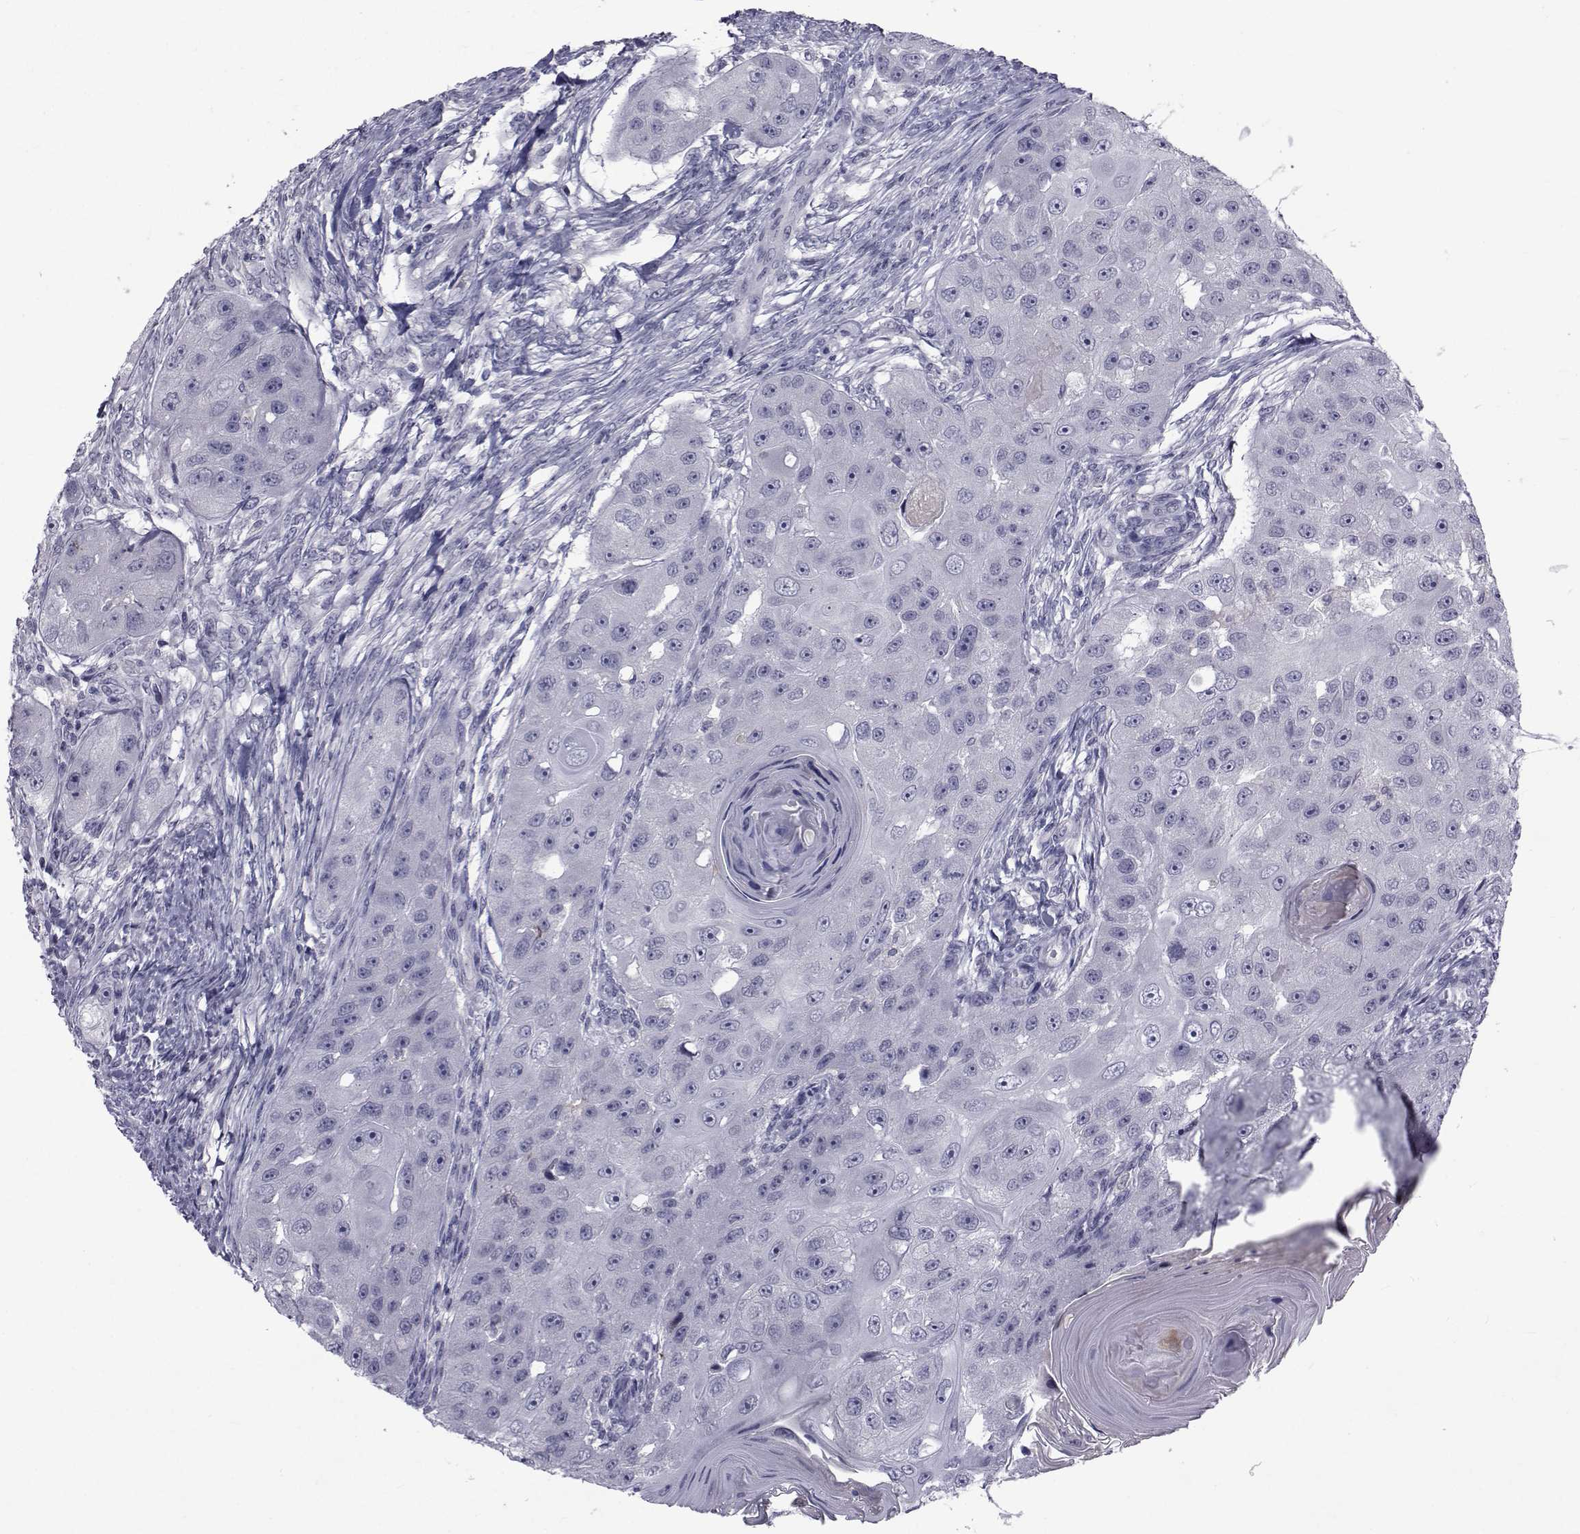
{"staining": {"intensity": "negative", "quantity": "none", "location": "none"}, "tissue": "head and neck cancer", "cell_type": "Tumor cells", "image_type": "cancer", "snomed": [{"axis": "morphology", "description": "Squamous cell carcinoma, NOS"}, {"axis": "topography", "description": "Head-Neck"}], "caption": "Immunohistochemistry histopathology image of neoplastic tissue: head and neck cancer (squamous cell carcinoma) stained with DAB reveals no significant protein expression in tumor cells.", "gene": "PAX2", "patient": {"sex": "male", "age": 51}}